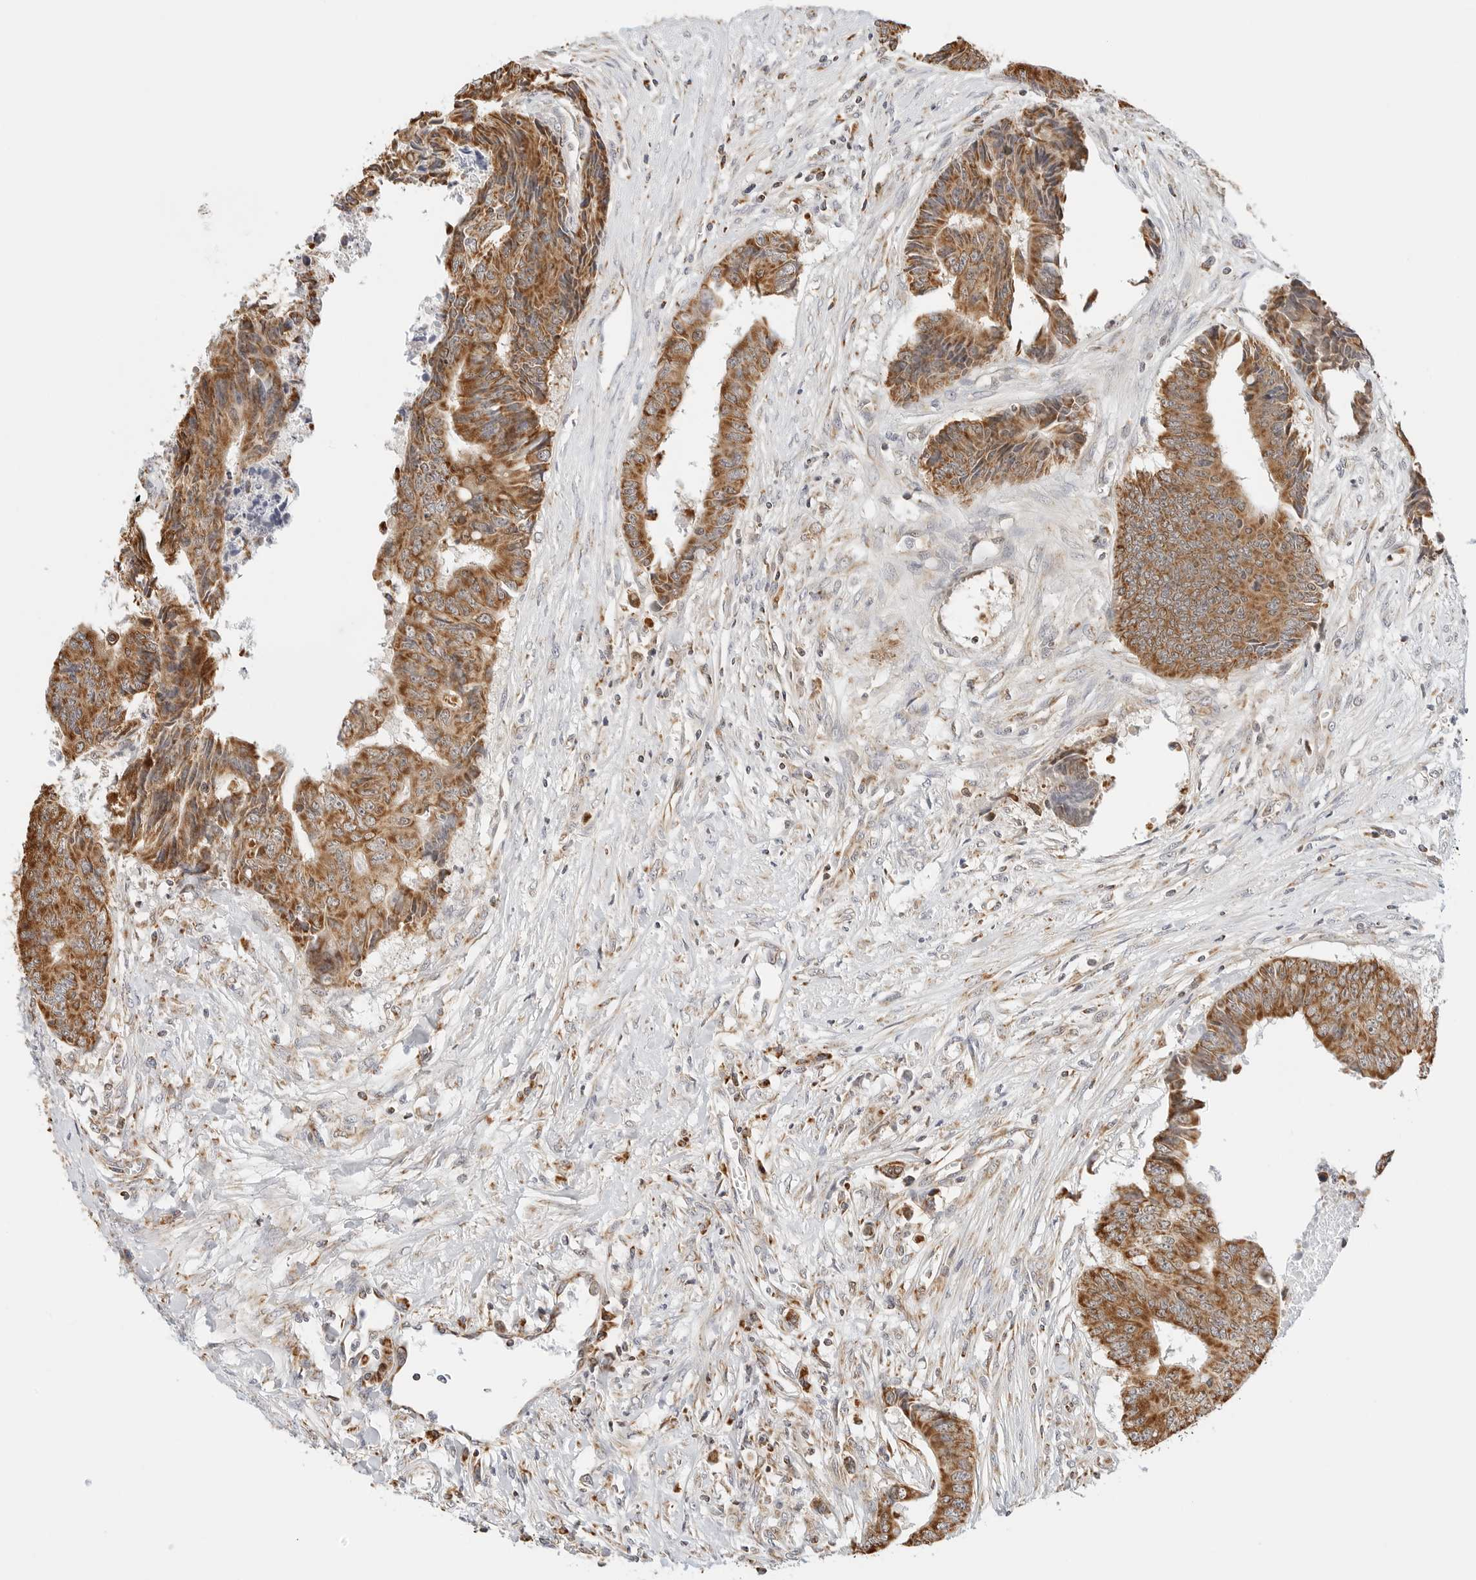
{"staining": {"intensity": "moderate", "quantity": ">75%", "location": "cytoplasmic/membranous"}, "tissue": "colorectal cancer", "cell_type": "Tumor cells", "image_type": "cancer", "snomed": [{"axis": "morphology", "description": "Adenocarcinoma, NOS"}, {"axis": "topography", "description": "Rectum"}], "caption": "High-power microscopy captured an immunohistochemistry micrograph of colorectal adenocarcinoma, revealing moderate cytoplasmic/membranous staining in approximately >75% of tumor cells. (IHC, brightfield microscopy, high magnification).", "gene": "ATL1", "patient": {"sex": "male", "age": 84}}